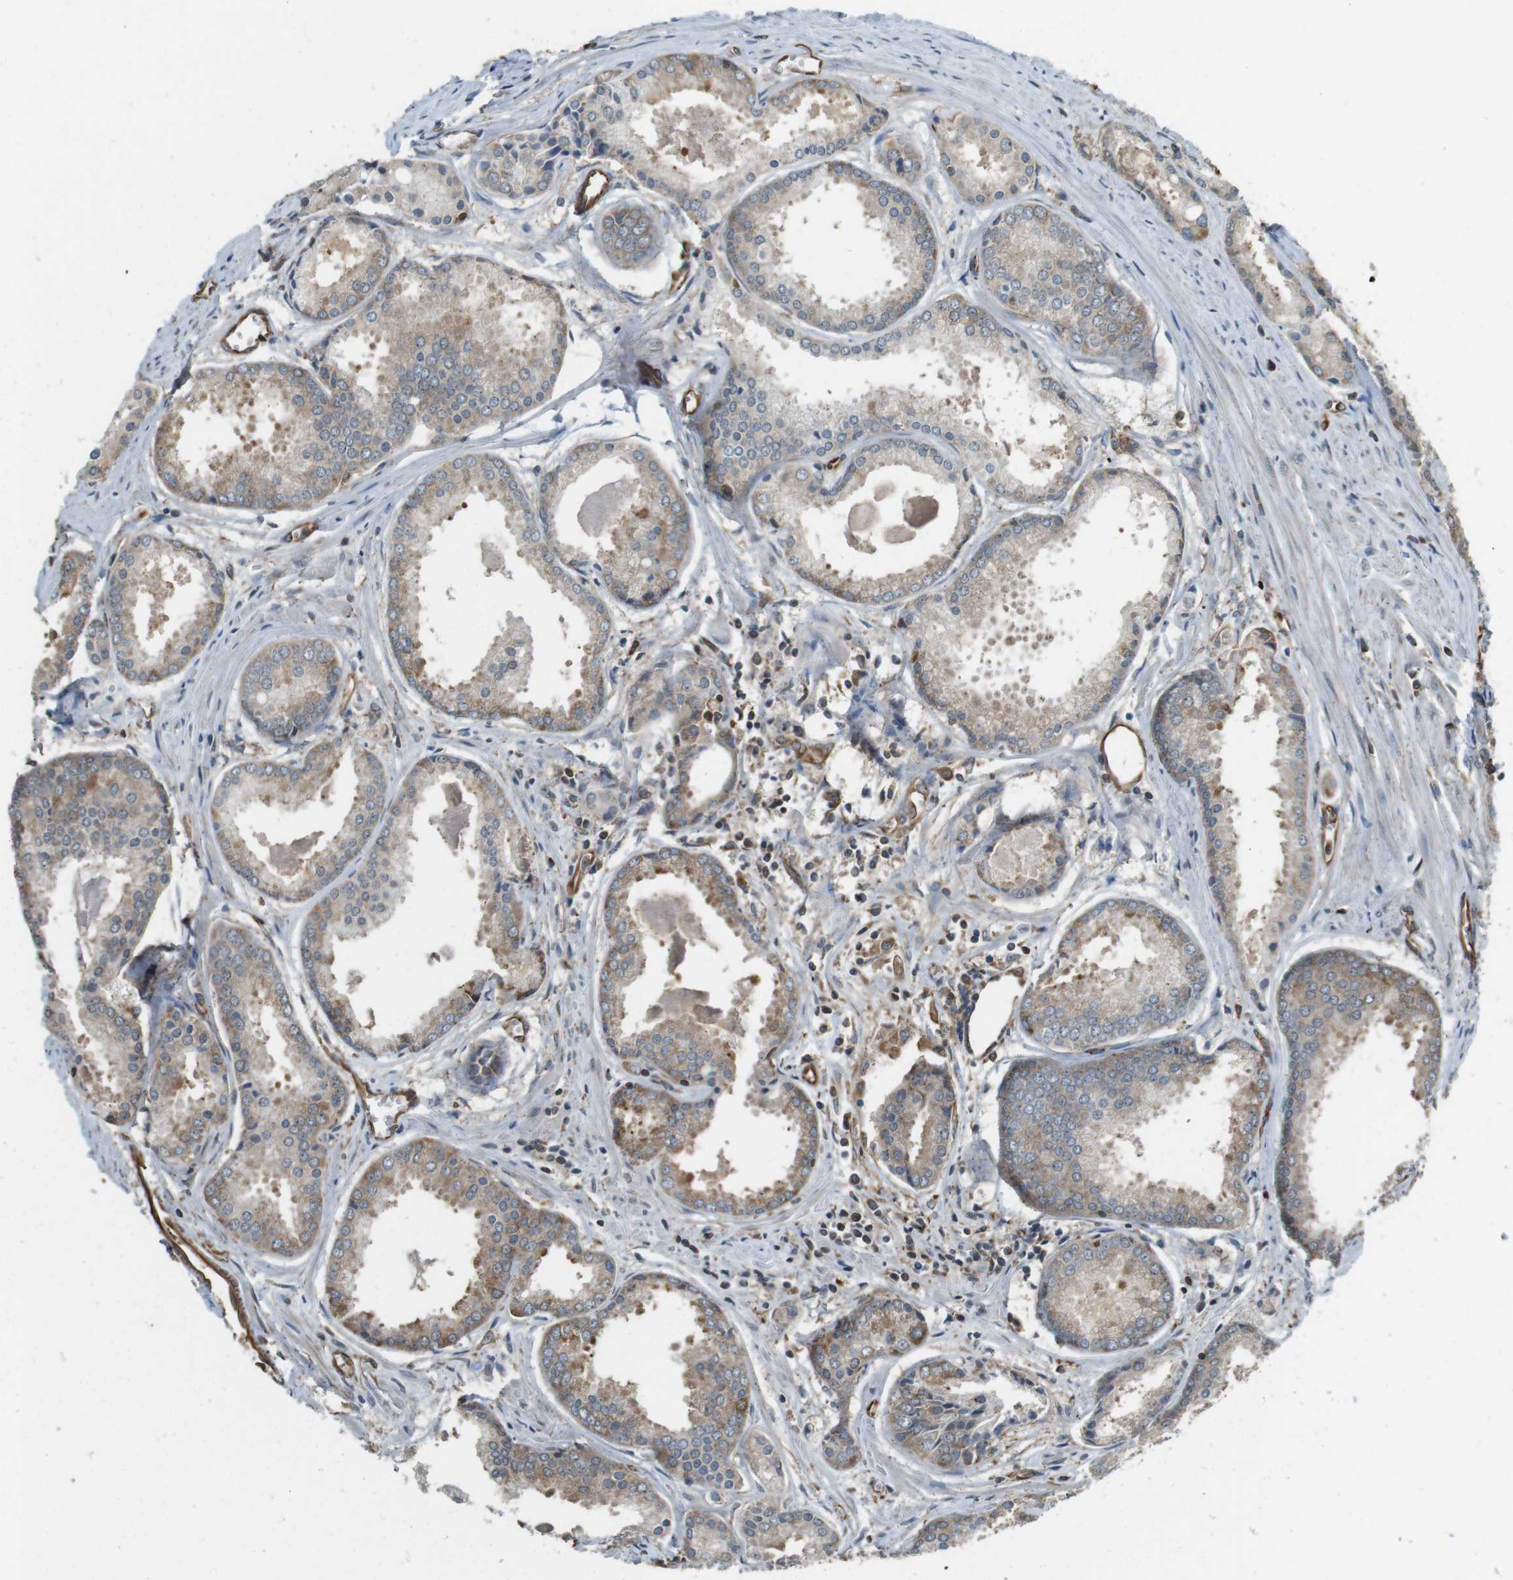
{"staining": {"intensity": "weak", "quantity": "25%-75%", "location": "cytoplasmic/membranous"}, "tissue": "prostate cancer", "cell_type": "Tumor cells", "image_type": "cancer", "snomed": [{"axis": "morphology", "description": "Adenocarcinoma, Low grade"}, {"axis": "topography", "description": "Prostate"}], "caption": "Protein positivity by immunohistochemistry (IHC) demonstrates weak cytoplasmic/membranous expression in about 25%-75% of tumor cells in prostate cancer.", "gene": "PA2G4", "patient": {"sex": "male", "age": 64}}